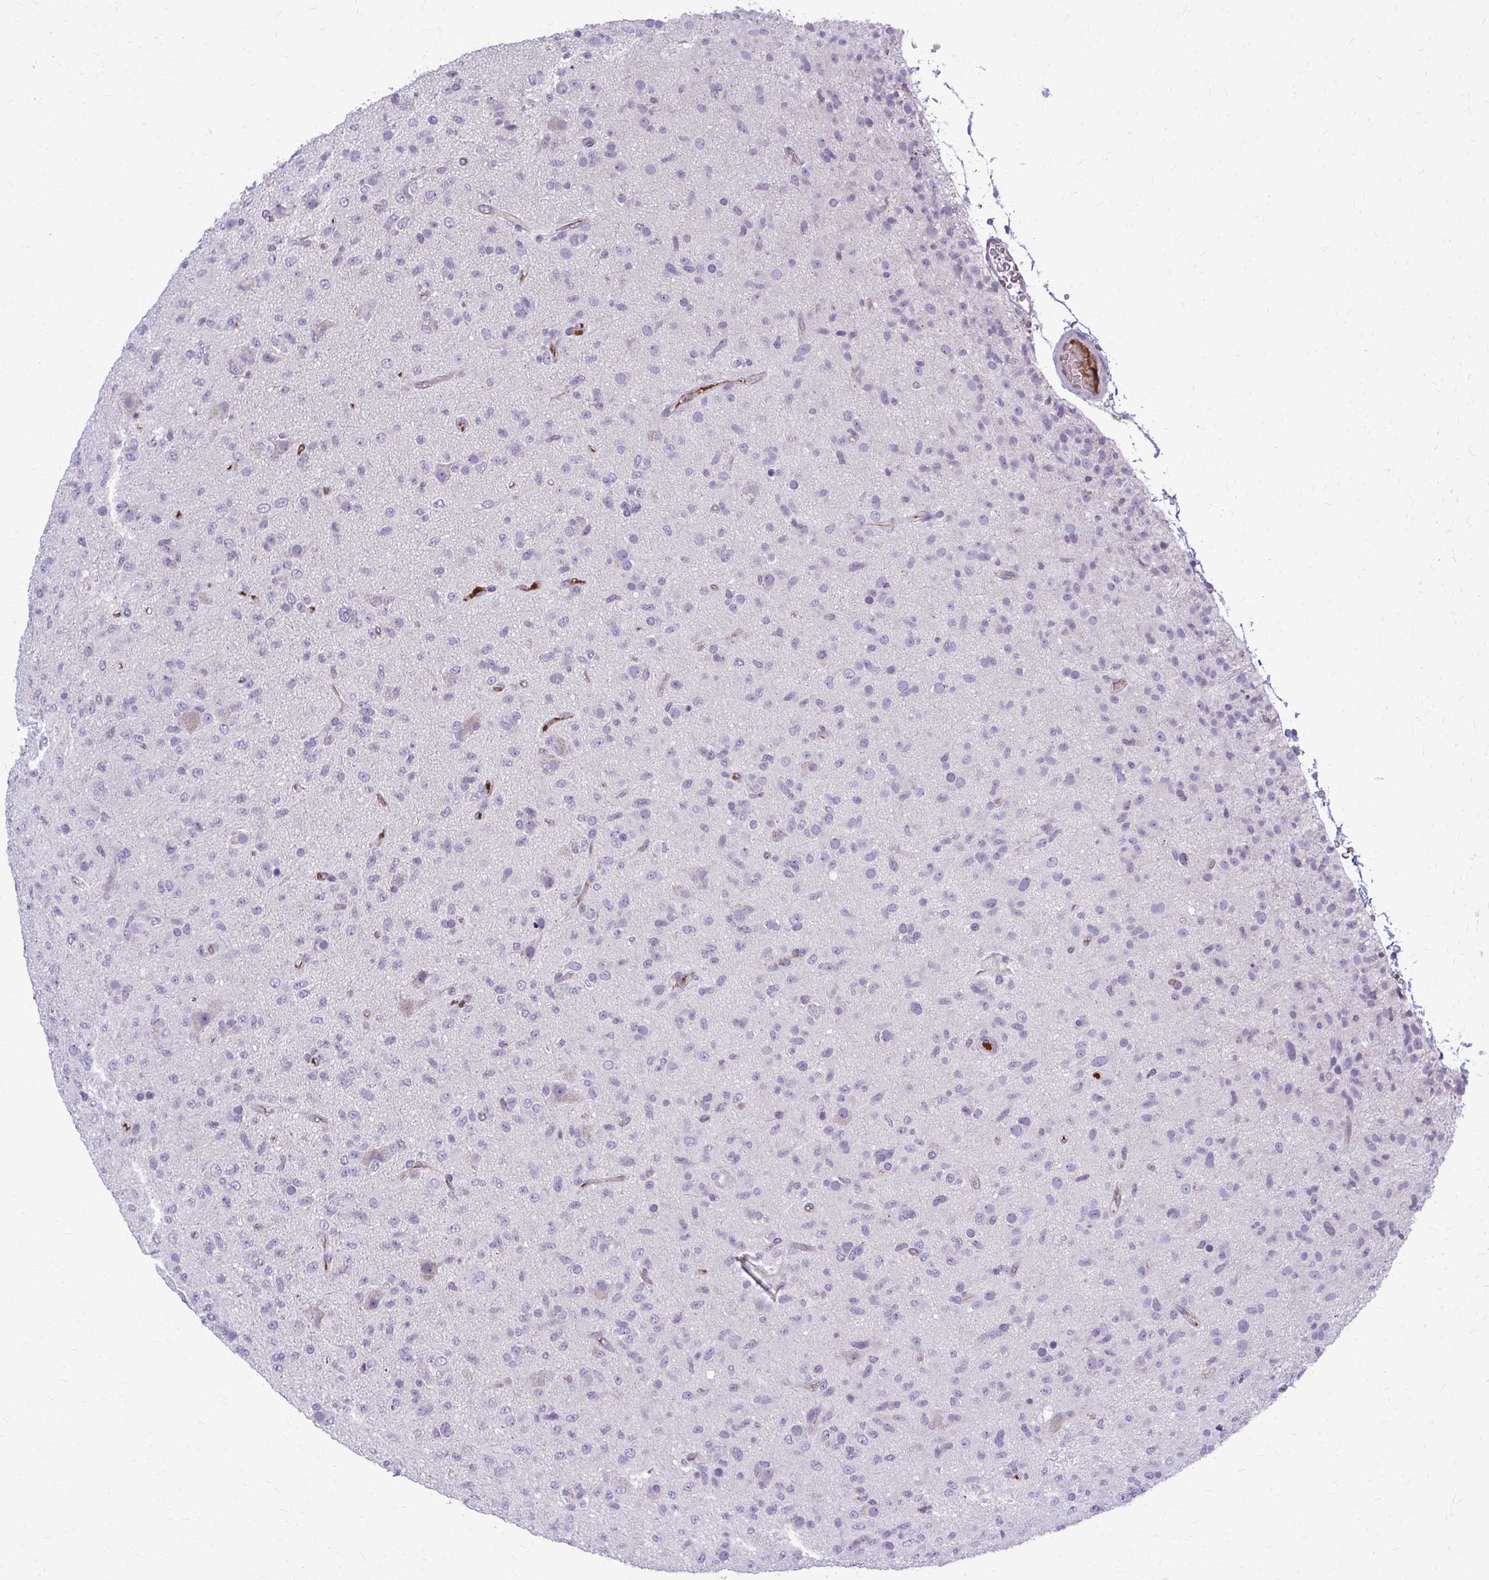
{"staining": {"intensity": "negative", "quantity": "none", "location": "none"}, "tissue": "glioma", "cell_type": "Tumor cells", "image_type": "cancer", "snomed": [{"axis": "morphology", "description": "Glioma, malignant, Low grade"}, {"axis": "topography", "description": "Brain"}], "caption": "Micrograph shows no protein staining in tumor cells of low-grade glioma (malignant) tissue.", "gene": "MCRIP2", "patient": {"sex": "male", "age": 65}}